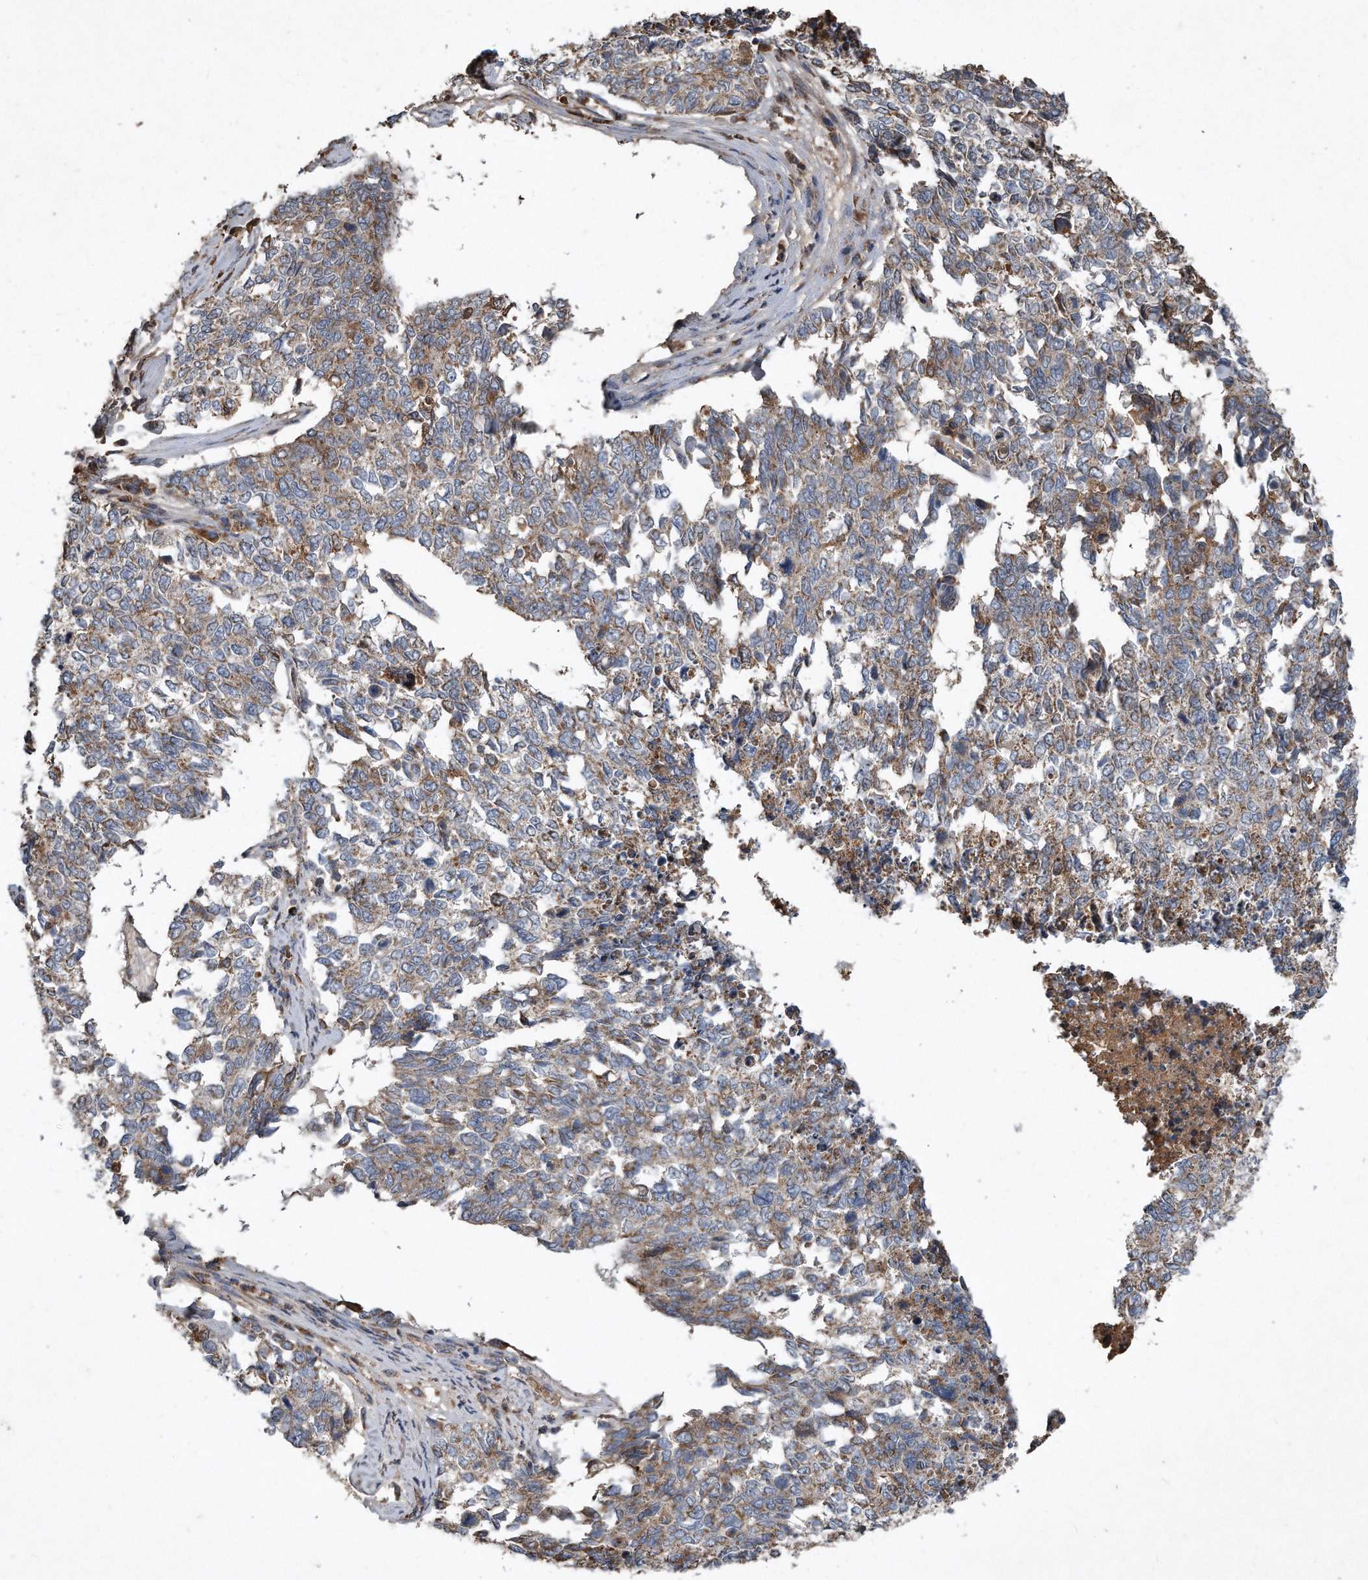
{"staining": {"intensity": "weak", "quantity": "<25%", "location": "cytoplasmic/membranous"}, "tissue": "cervical cancer", "cell_type": "Tumor cells", "image_type": "cancer", "snomed": [{"axis": "morphology", "description": "Squamous cell carcinoma, NOS"}, {"axis": "topography", "description": "Cervix"}], "caption": "Immunohistochemistry (IHC) image of neoplastic tissue: human cervical squamous cell carcinoma stained with DAB (3,3'-diaminobenzidine) exhibits no significant protein staining in tumor cells.", "gene": "SDHA", "patient": {"sex": "female", "age": 63}}